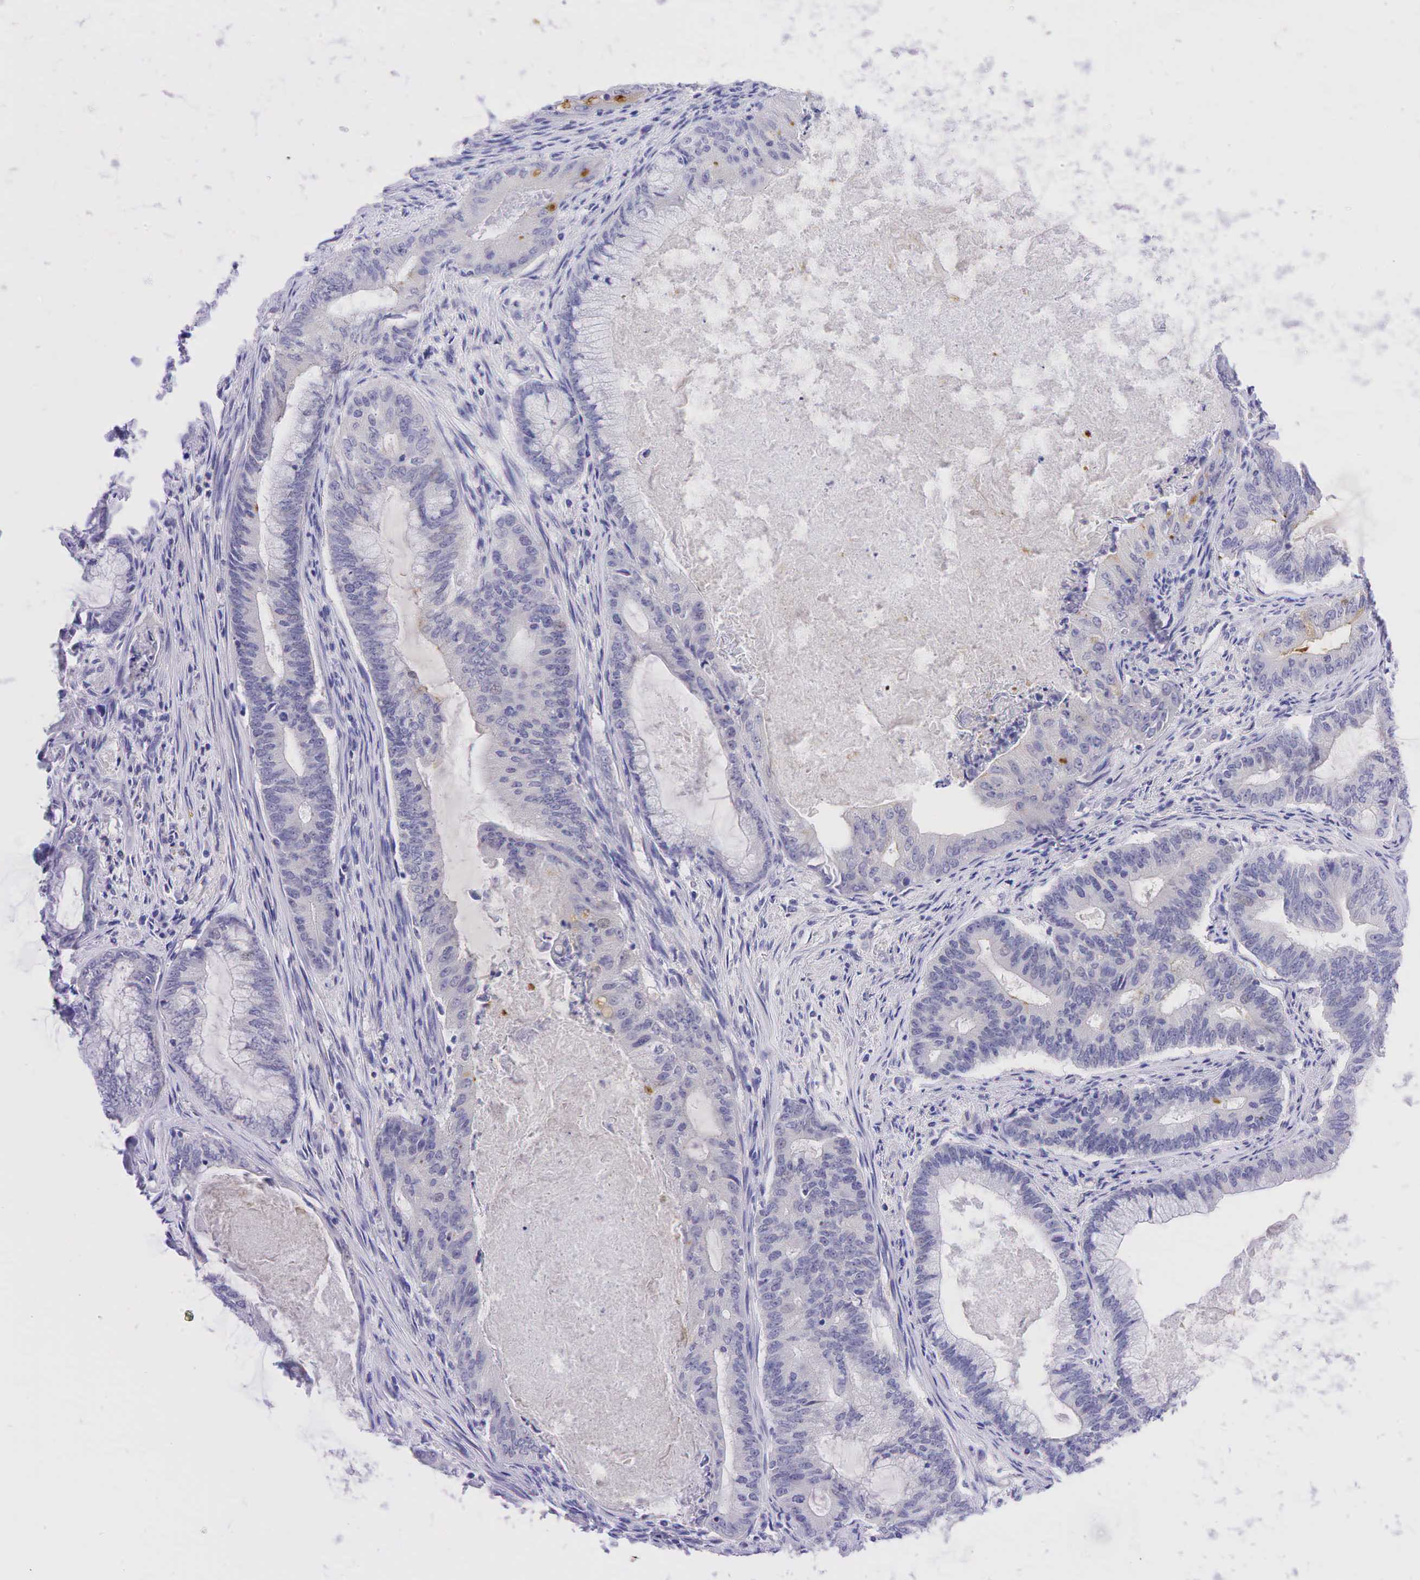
{"staining": {"intensity": "weak", "quantity": "<25%", "location": "cytoplasmic/membranous"}, "tissue": "endometrial cancer", "cell_type": "Tumor cells", "image_type": "cancer", "snomed": [{"axis": "morphology", "description": "Adenocarcinoma, NOS"}, {"axis": "topography", "description": "Endometrium"}], "caption": "High magnification brightfield microscopy of adenocarcinoma (endometrial) stained with DAB (brown) and counterstained with hematoxylin (blue): tumor cells show no significant expression.", "gene": "AR", "patient": {"sex": "female", "age": 63}}